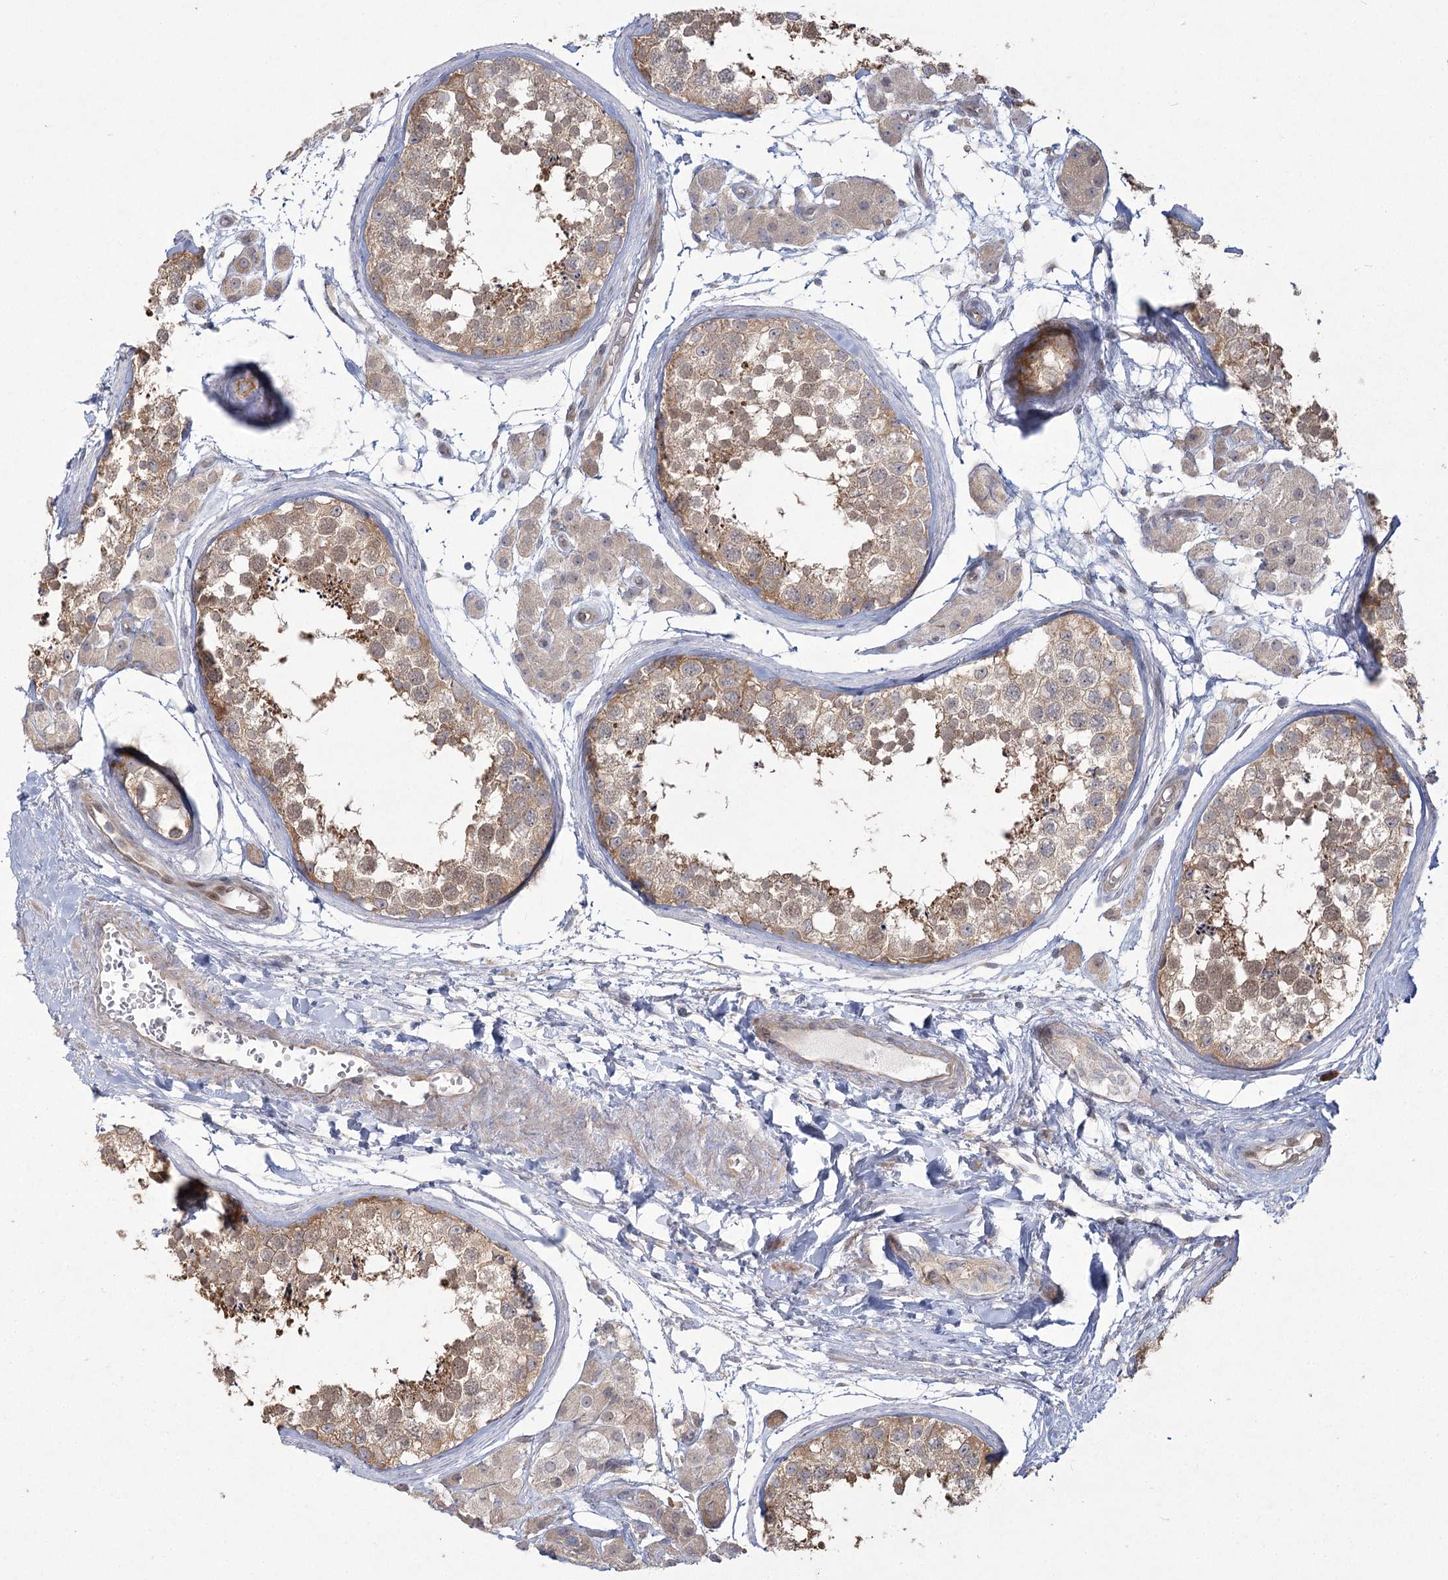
{"staining": {"intensity": "moderate", "quantity": ">75%", "location": "cytoplasmic/membranous"}, "tissue": "testis", "cell_type": "Cells in seminiferous ducts", "image_type": "normal", "snomed": [{"axis": "morphology", "description": "Normal tissue, NOS"}, {"axis": "topography", "description": "Testis"}], "caption": "Testis stained with DAB IHC exhibits medium levels of moderate cytoplasmic/membranous staining in approximately >75% of cells in seminiferous ducts. (DAB (3,3'-diaminobenzidine) = brown stain, brightfield microscopy at high magnification).", "gene": "CAMTA1", "patient": {"sex": "male", "age": 56}}